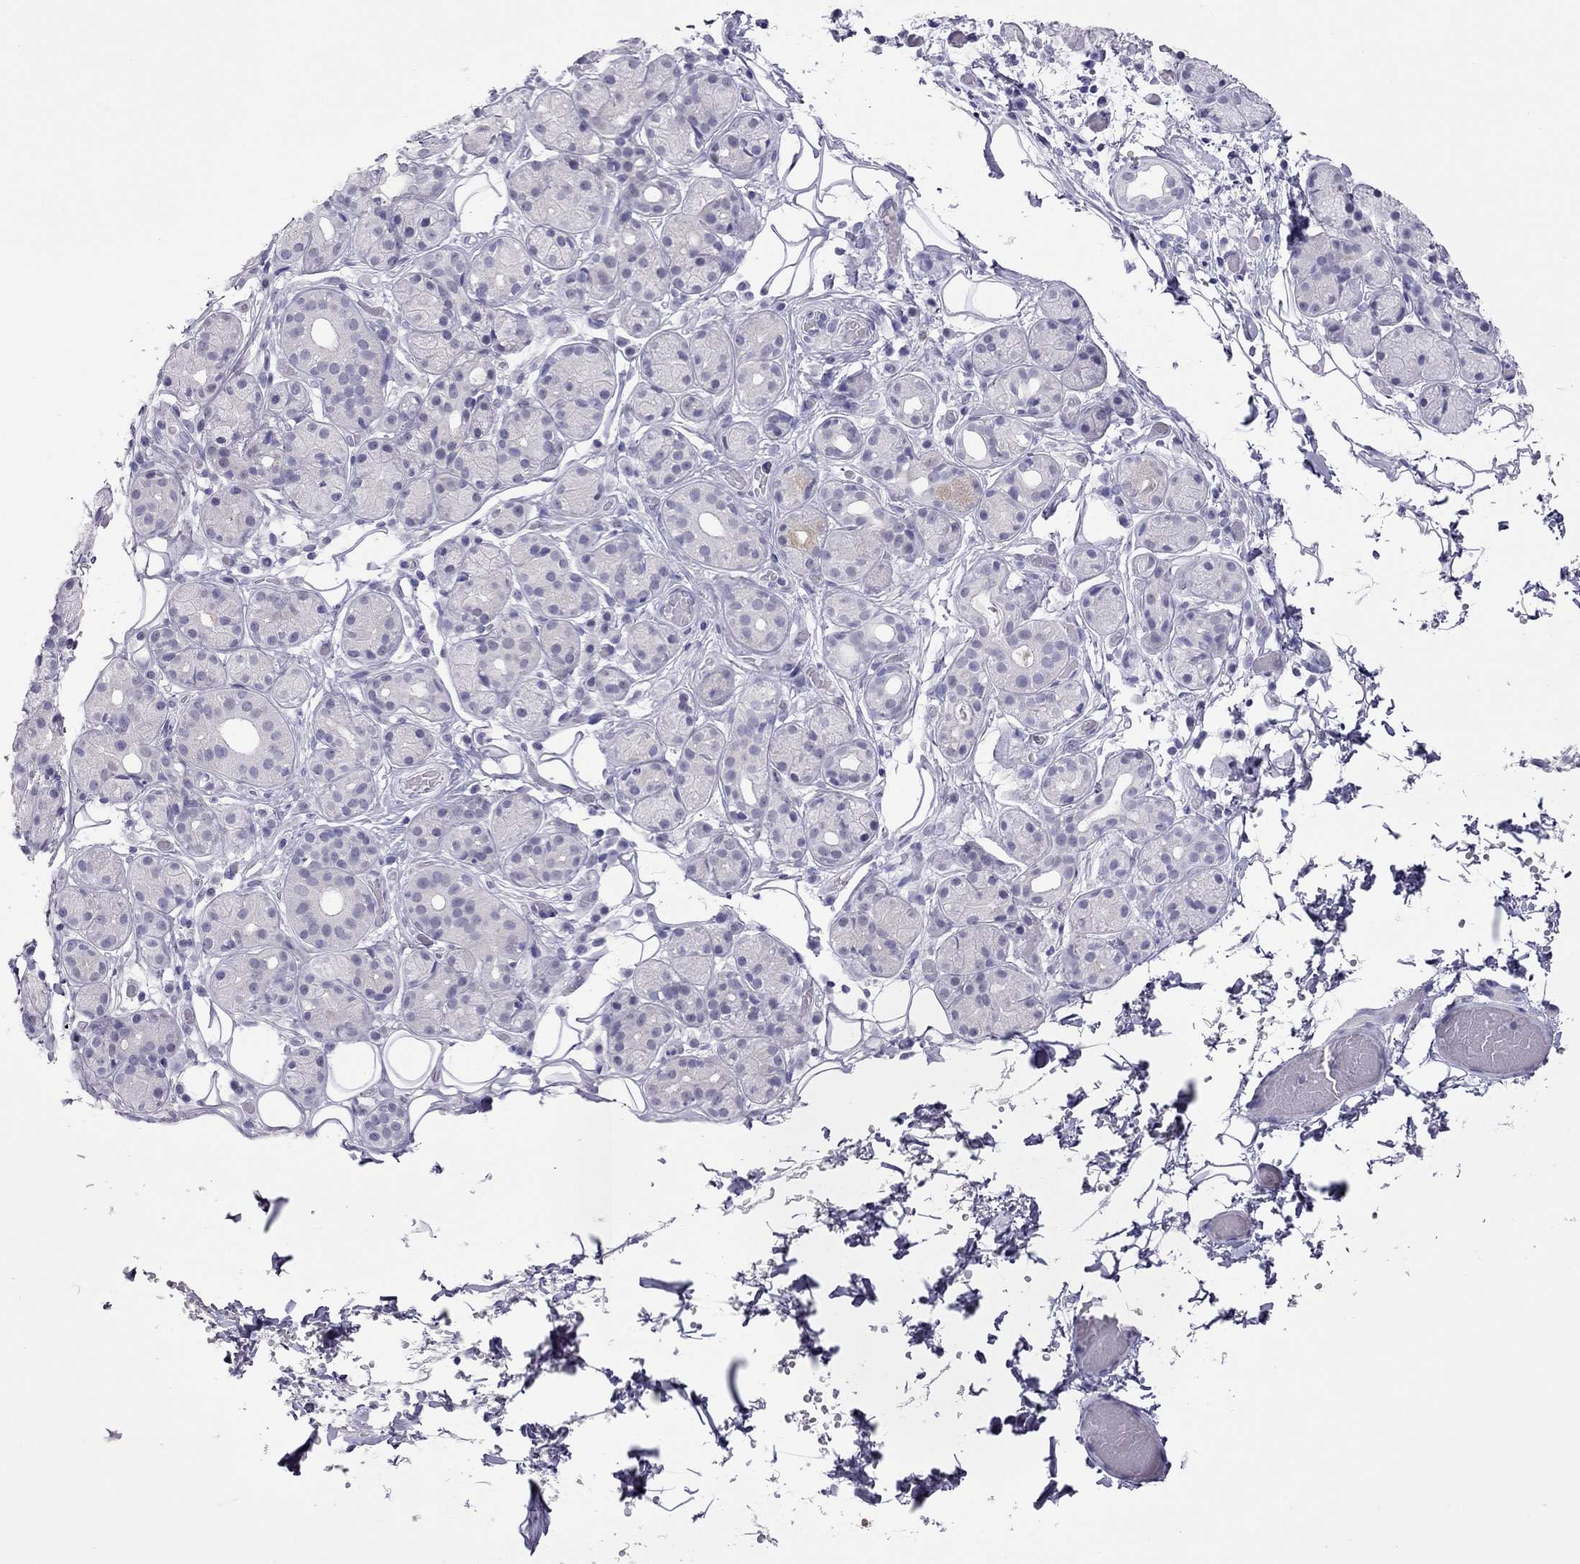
{"staining": {"intensity": "negative", "quantity": "none", "location": "none"}, "tissue": "salivary gland", "cell_type": "Glandular cells", "image_type": "normal", "snomed": [{"axis": "morphology", "description": "Normal tissue, NOS"}, {"axis": "topography", "description": "Salivary gland"}, {"axis": "topography", "description": "Peripheral nerve tissue"}], "caption": "Salivary gland stained for a protein using immunohistochemistry (IHC) shows no staining glandular cells.", "gene": "CHRNB3", "patient": {"sex": "male", "age": 71}}